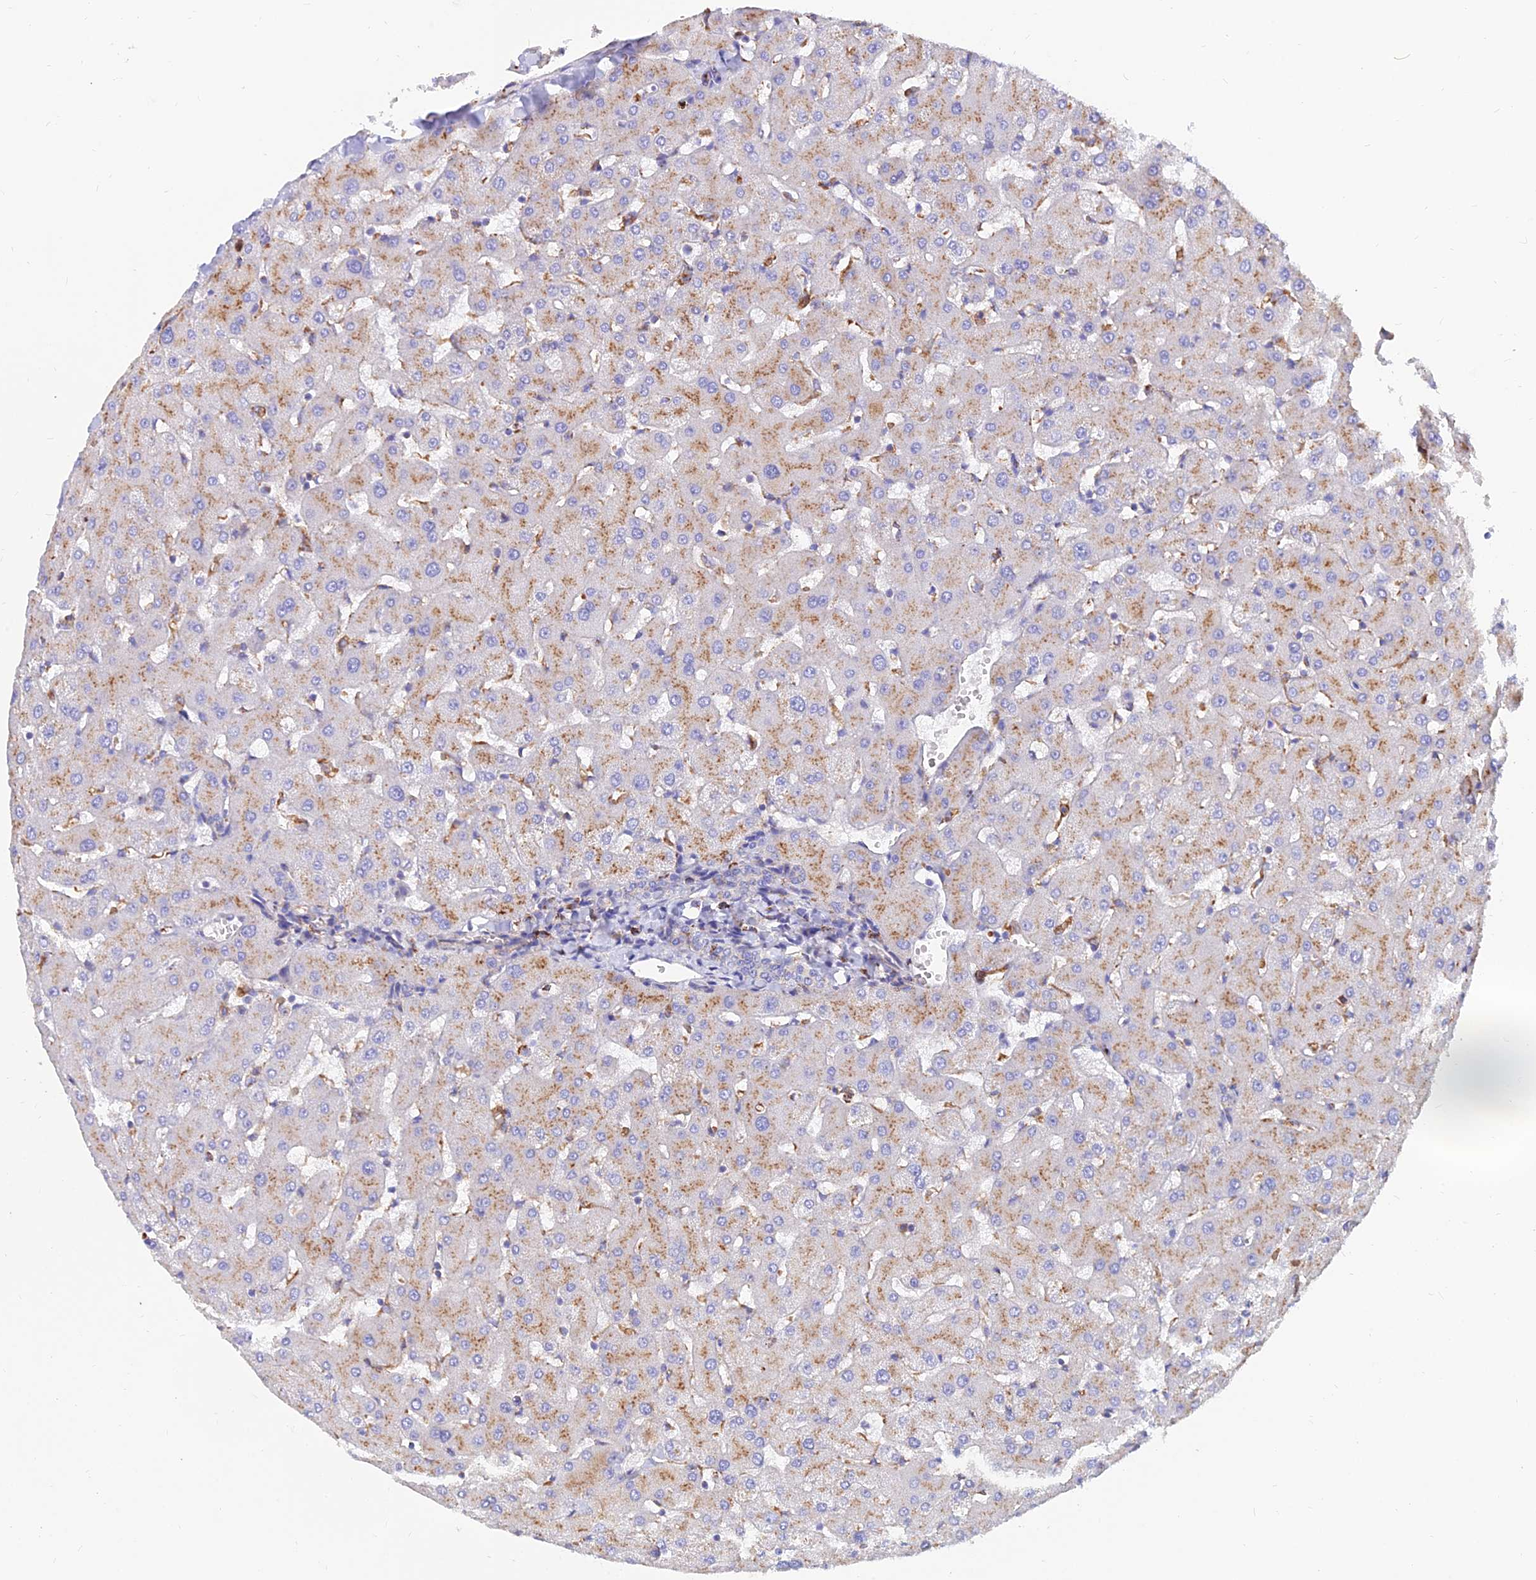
{"staining": {"intensity": "weak", "quantity": "25%-75%", "location": "cytoplasmic/membranous"}, "tissue": "liver", "cell_type": "Cholangiocytes", "image_type": "normal", "snomed": [{"axis": "morphology", "description": "Normal tissue, NOS"}, {"axis": "topography", "description": "Liver"}], "caption": "A low amount of weak cytoplasmic/membranous expression is appreciated in about 25%-75% of cholangiocytes in benign liver. (Brightfield microscopy of DAB IHC at high magnification).", "gene": "SPNS1", "patient": {"sex": "female", "age": 63}}